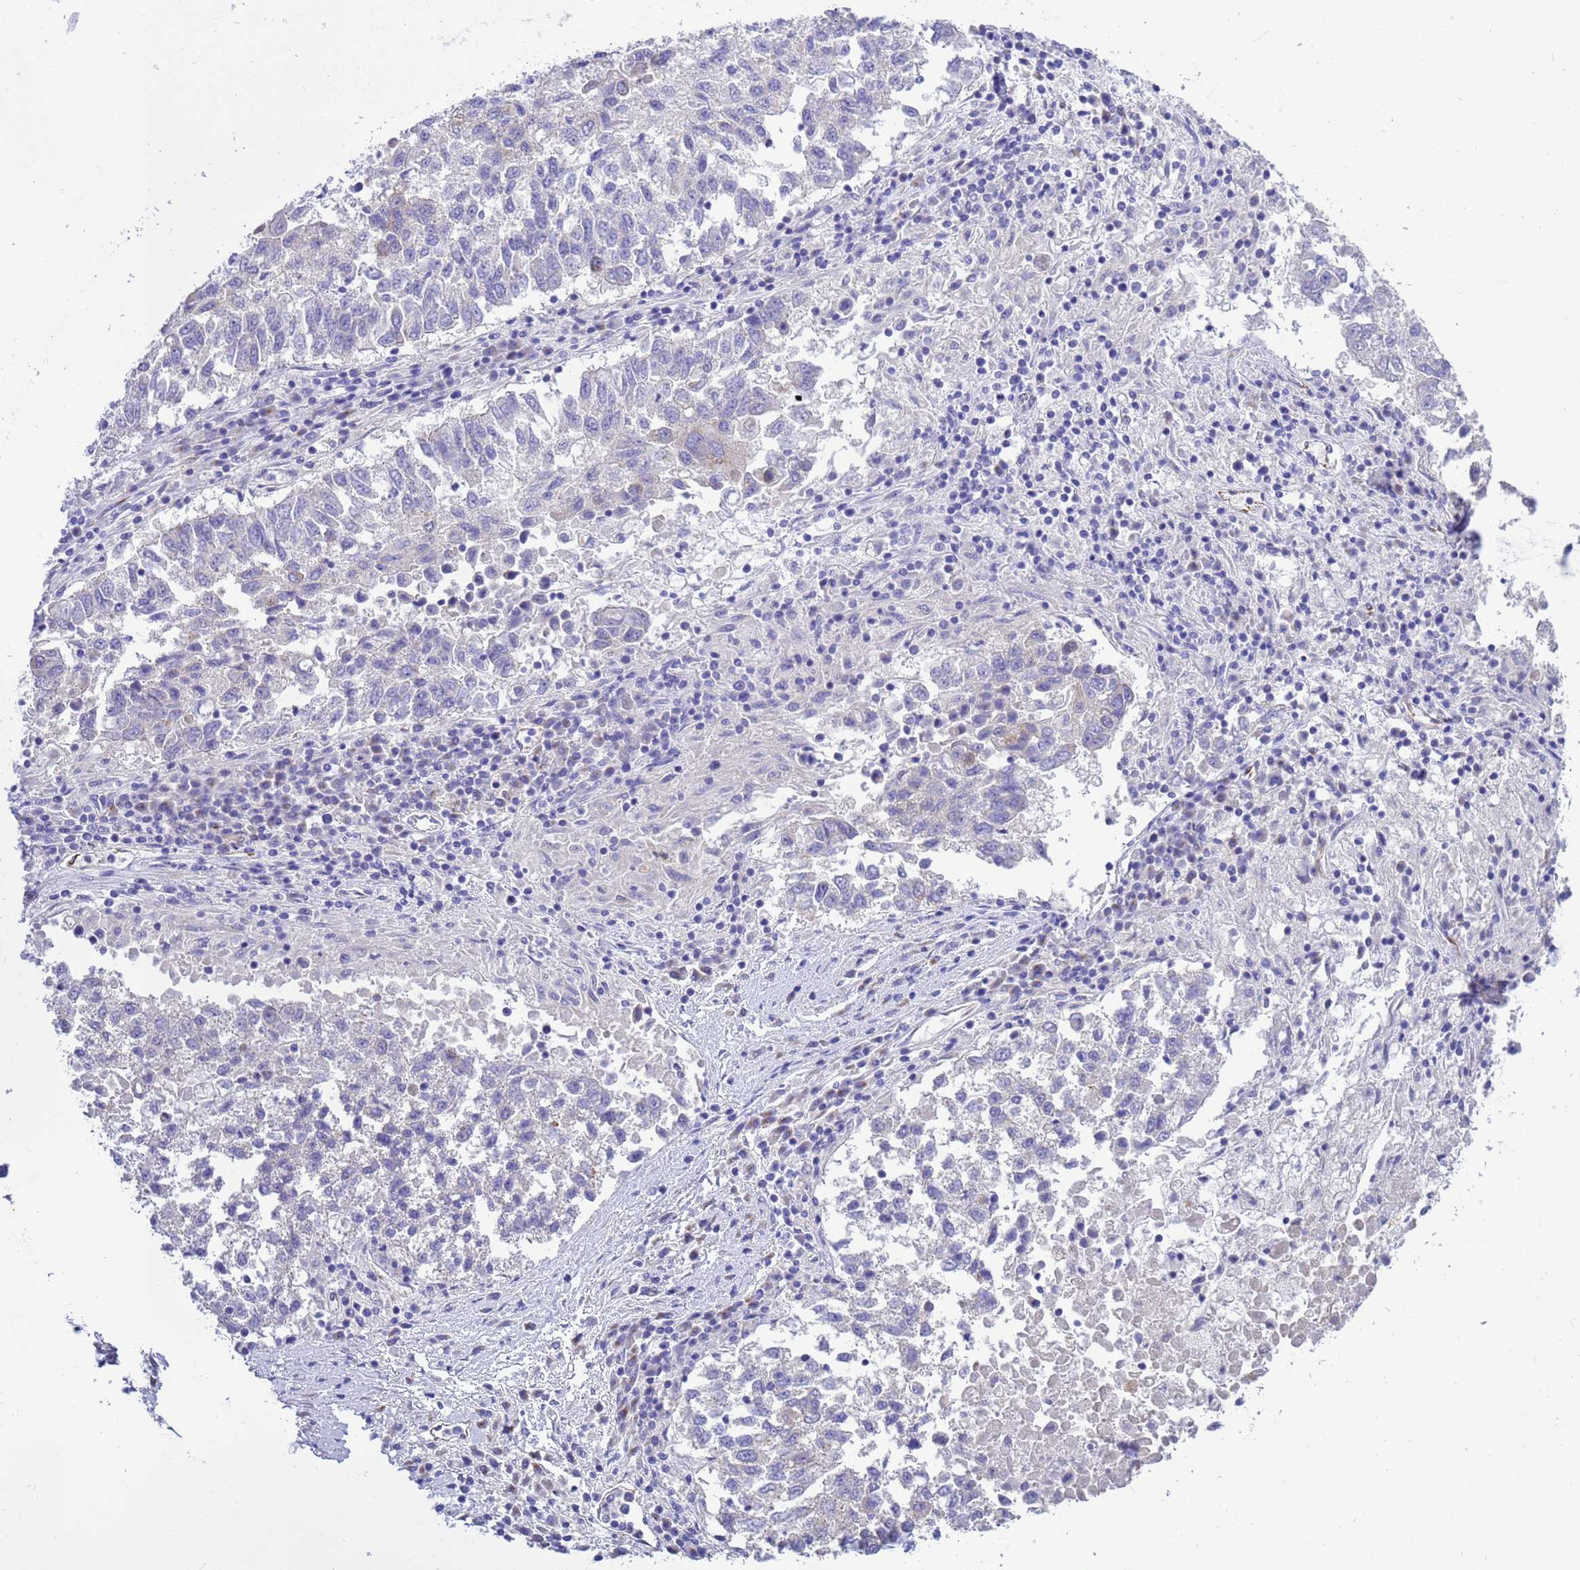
{"staining": {"intensity": "negative", "quantity": "none", "location": "none"}, "tissue": "lung cancer", "cell_type": "Tumor cells", "image_type": "cancer", "snomed": [{"axis": "morphology", "description": "Squamous cell carcinoma, NOS"}, {"axis": "topography", "description": "Lung"}], "caption": "Protein analysis of squamous cell carcinoma (lung) reveals no significant positivity in tumor cells.", "gene": "ANAPC1", "patient": {"sex": "male", "age": 73}}